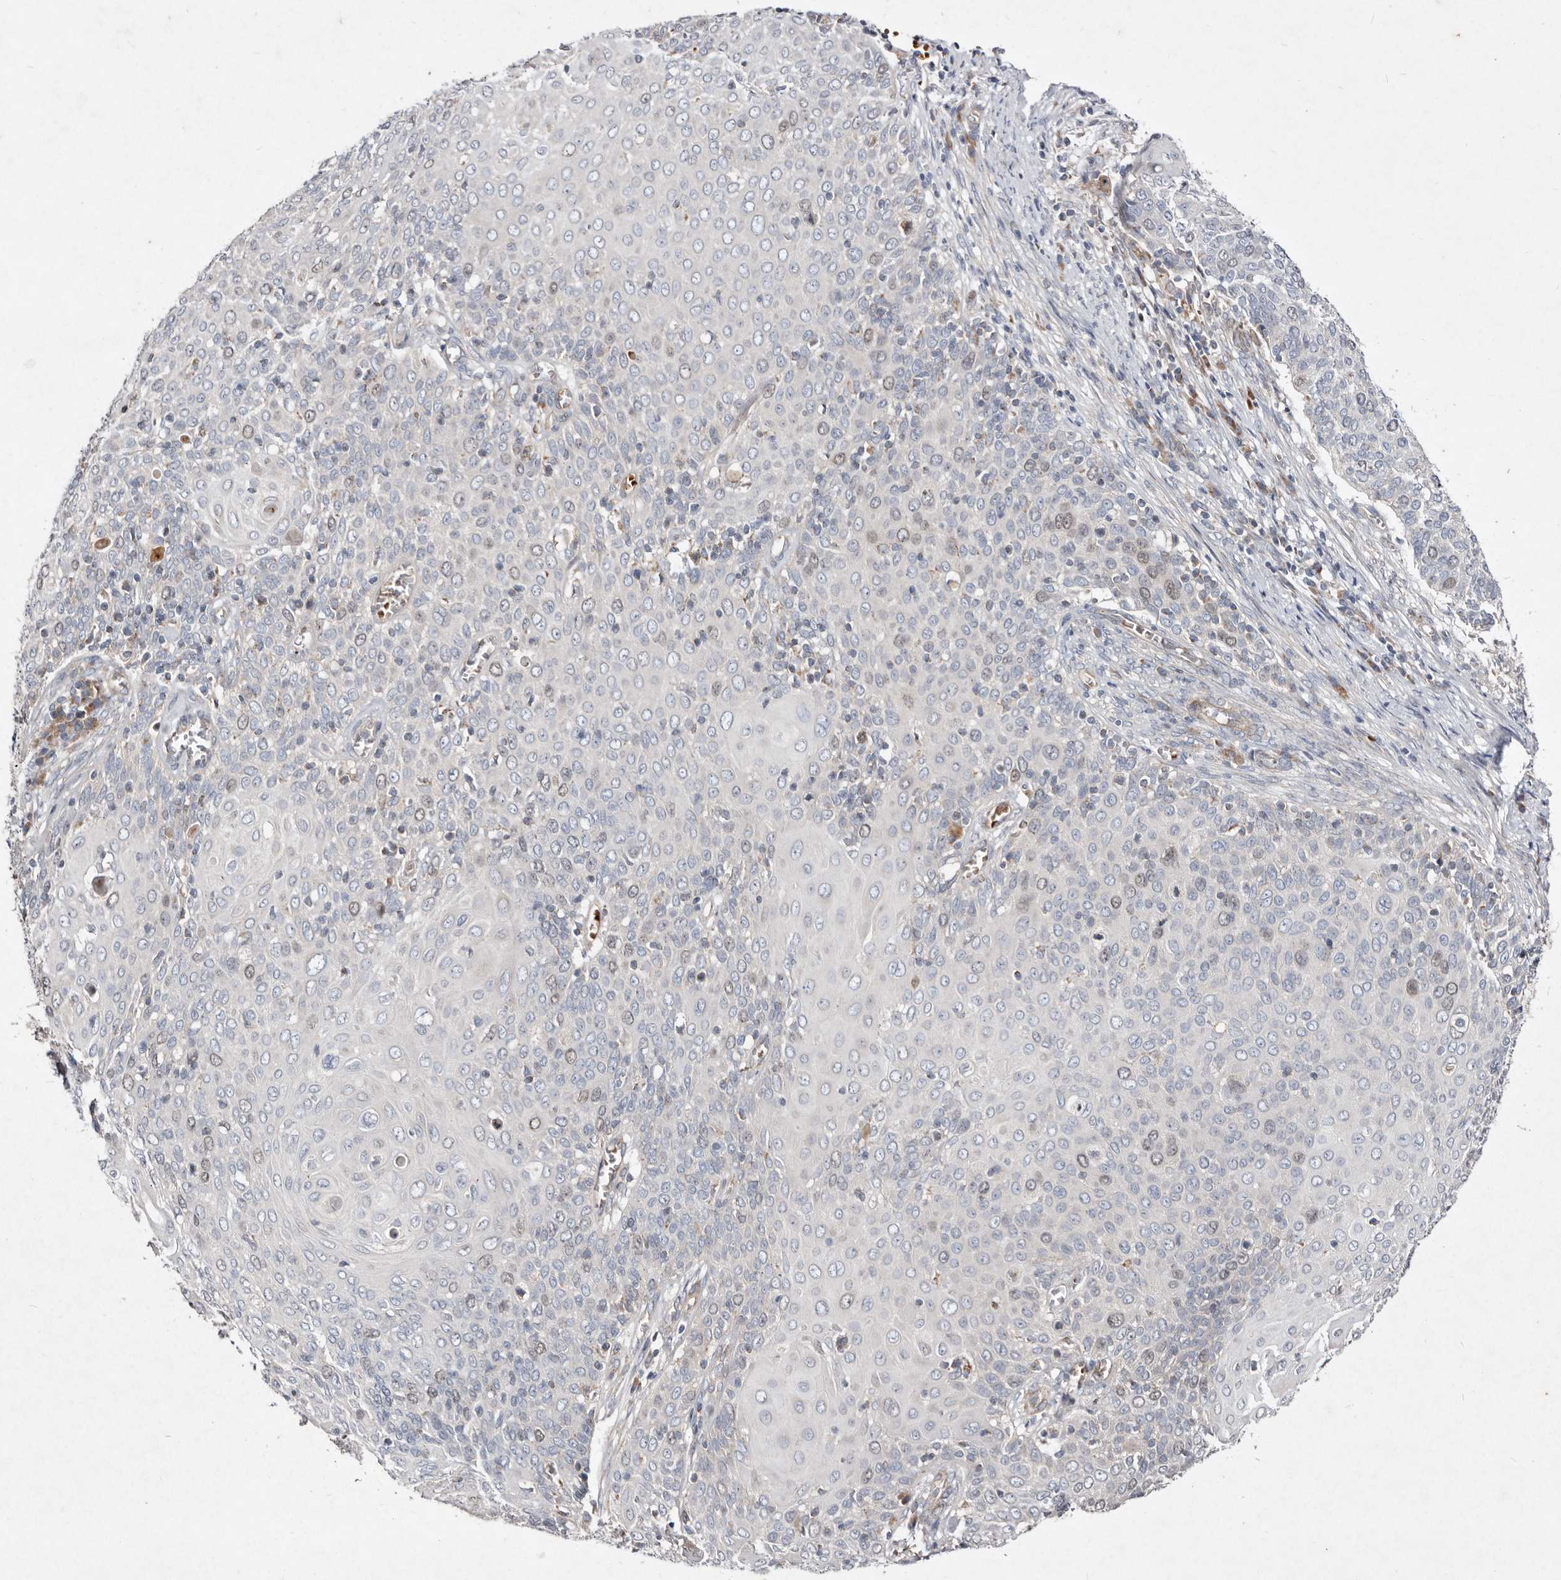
{"staining": {"intensity": "negative", "quantity": "none", "location": "none"}, "tissue": "cervical cancer", "cell_type": "Tumor cells", "image_type": "cancer", "snomed": [{"axis": "morphology", "description": "Squamous cell carcinoma, NOS"}, {"axis": "topography", "description": "Cervix"}], "caption": "IHC histopathology image of cervical cancer stained for a protein (brown), which exhibits no staining in tumor cells.", "gene": "SLC25A20", "patient": {"sex": "female", "age": 39}}